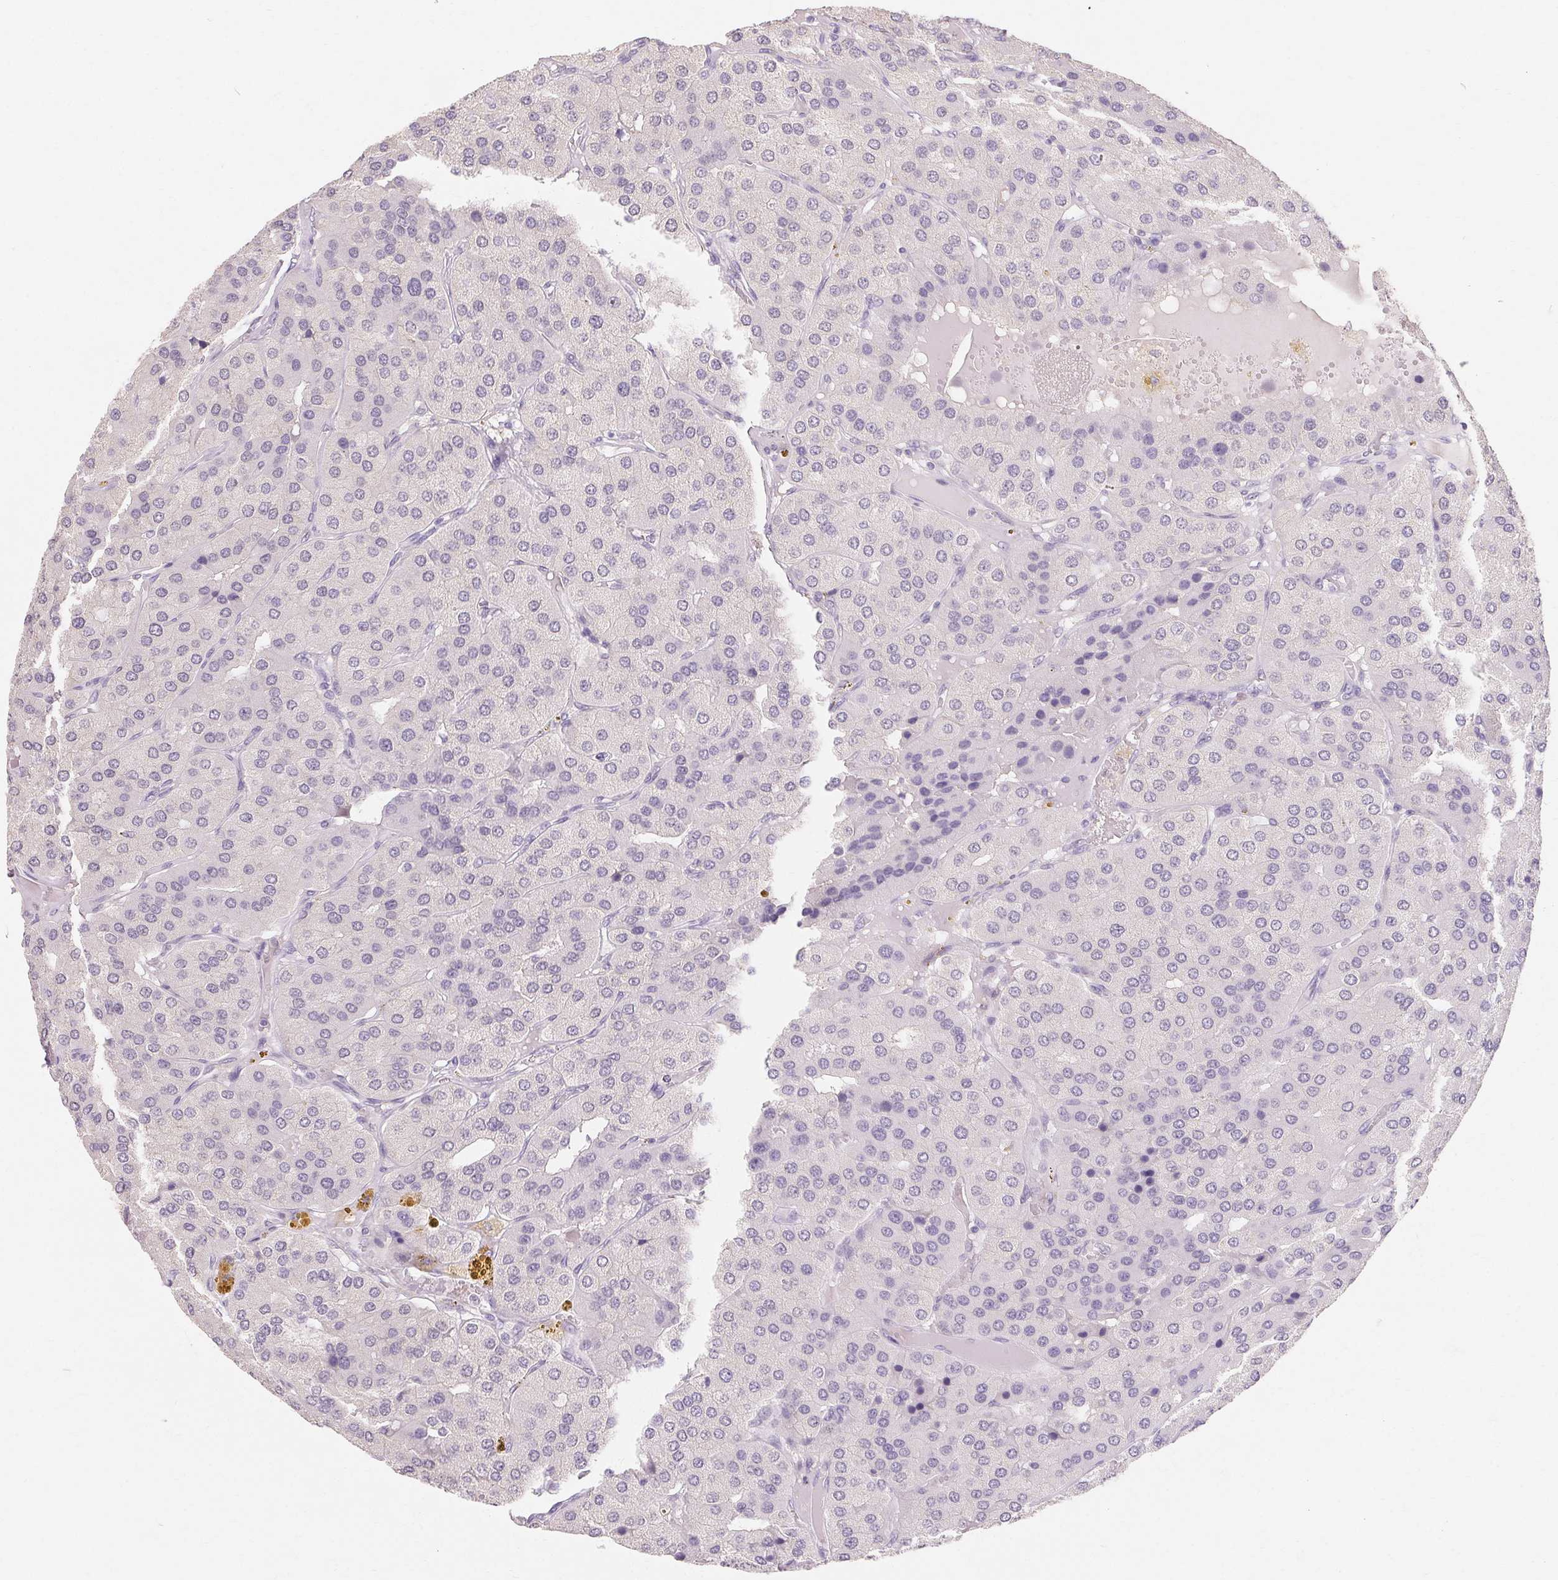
{"staining": {"intensity": "negative", "quantity": "none", "location": "none"}, "tissue": "parathyroid gland", "cell_type": "Glandular cells", "image_type": "normal", "snomed": [{"axis": "morphology", "description": "Normal tissue, NOS"}, {"axis": "morphology", "description": "Adenoma, NOS"}, {"axis": "topography", "description": "Parathyroid gland"}], "caption": "This is an immunohistochemistry histopathology image of benign human parathyroid gland. There is no expression in glandular cells.", "gene": "MAP7D2", "patient": {"sex": "female", "age": 86}}